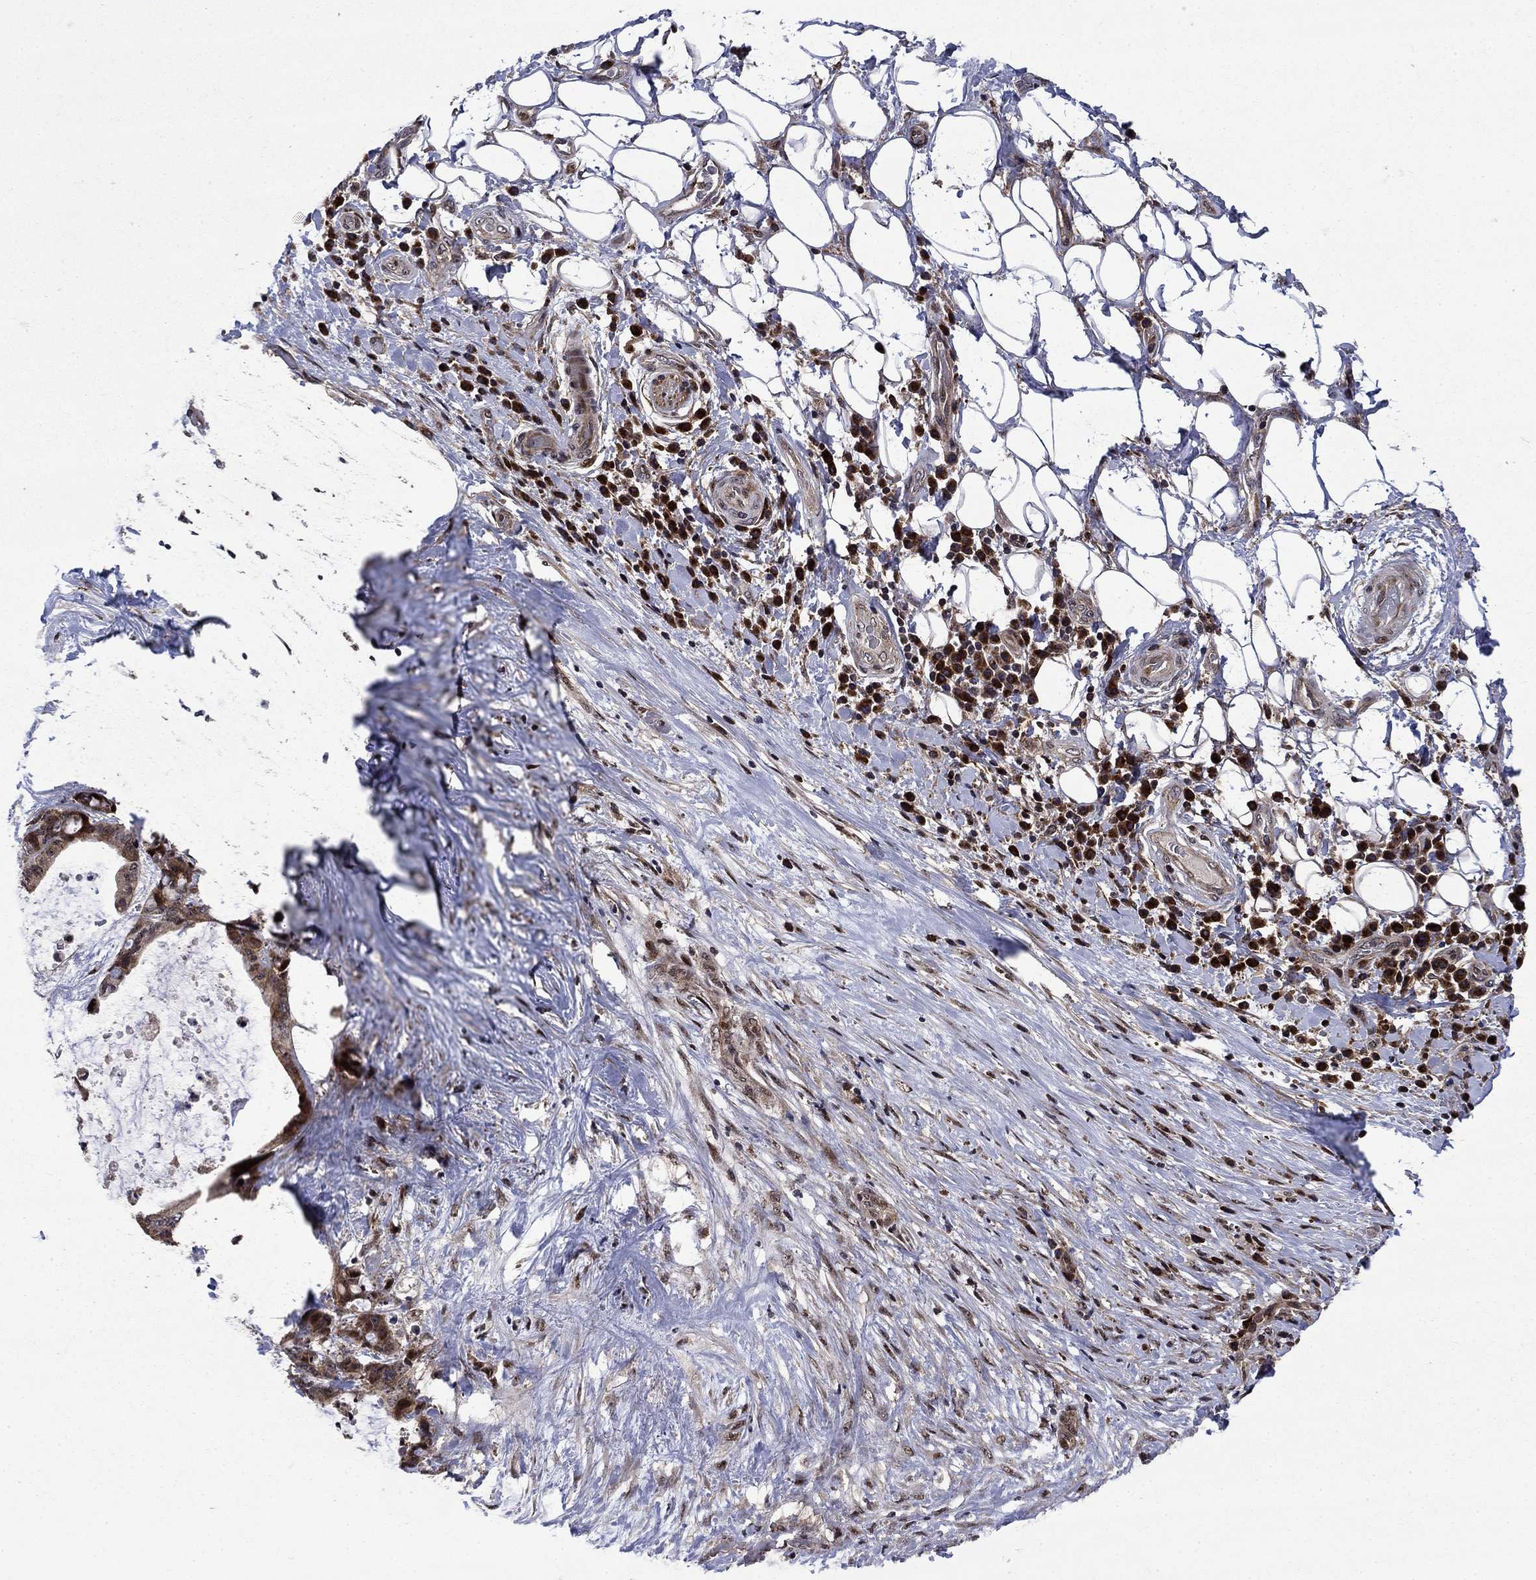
{"staining": {"intensity": "weak", "quantity": ">75%", "location": "cytoplasmic/membranous"}, "tissue": "liver cancer", "cell_type": "Tumor cells", "image_type": "cancer", "snomed": [{"axis": "morphology", "description": "Cholangiocarcinoma"}, {"axis": "topography", "description": "Liver"}], "caption": "Human liver cancer stained for a protein (brown) reveals weak cytoplasmic/membranous positive expression in about >75% of tumor cells.", "gene": "AGTPBP1", "patient": {"sex": "female", "age": 73}}